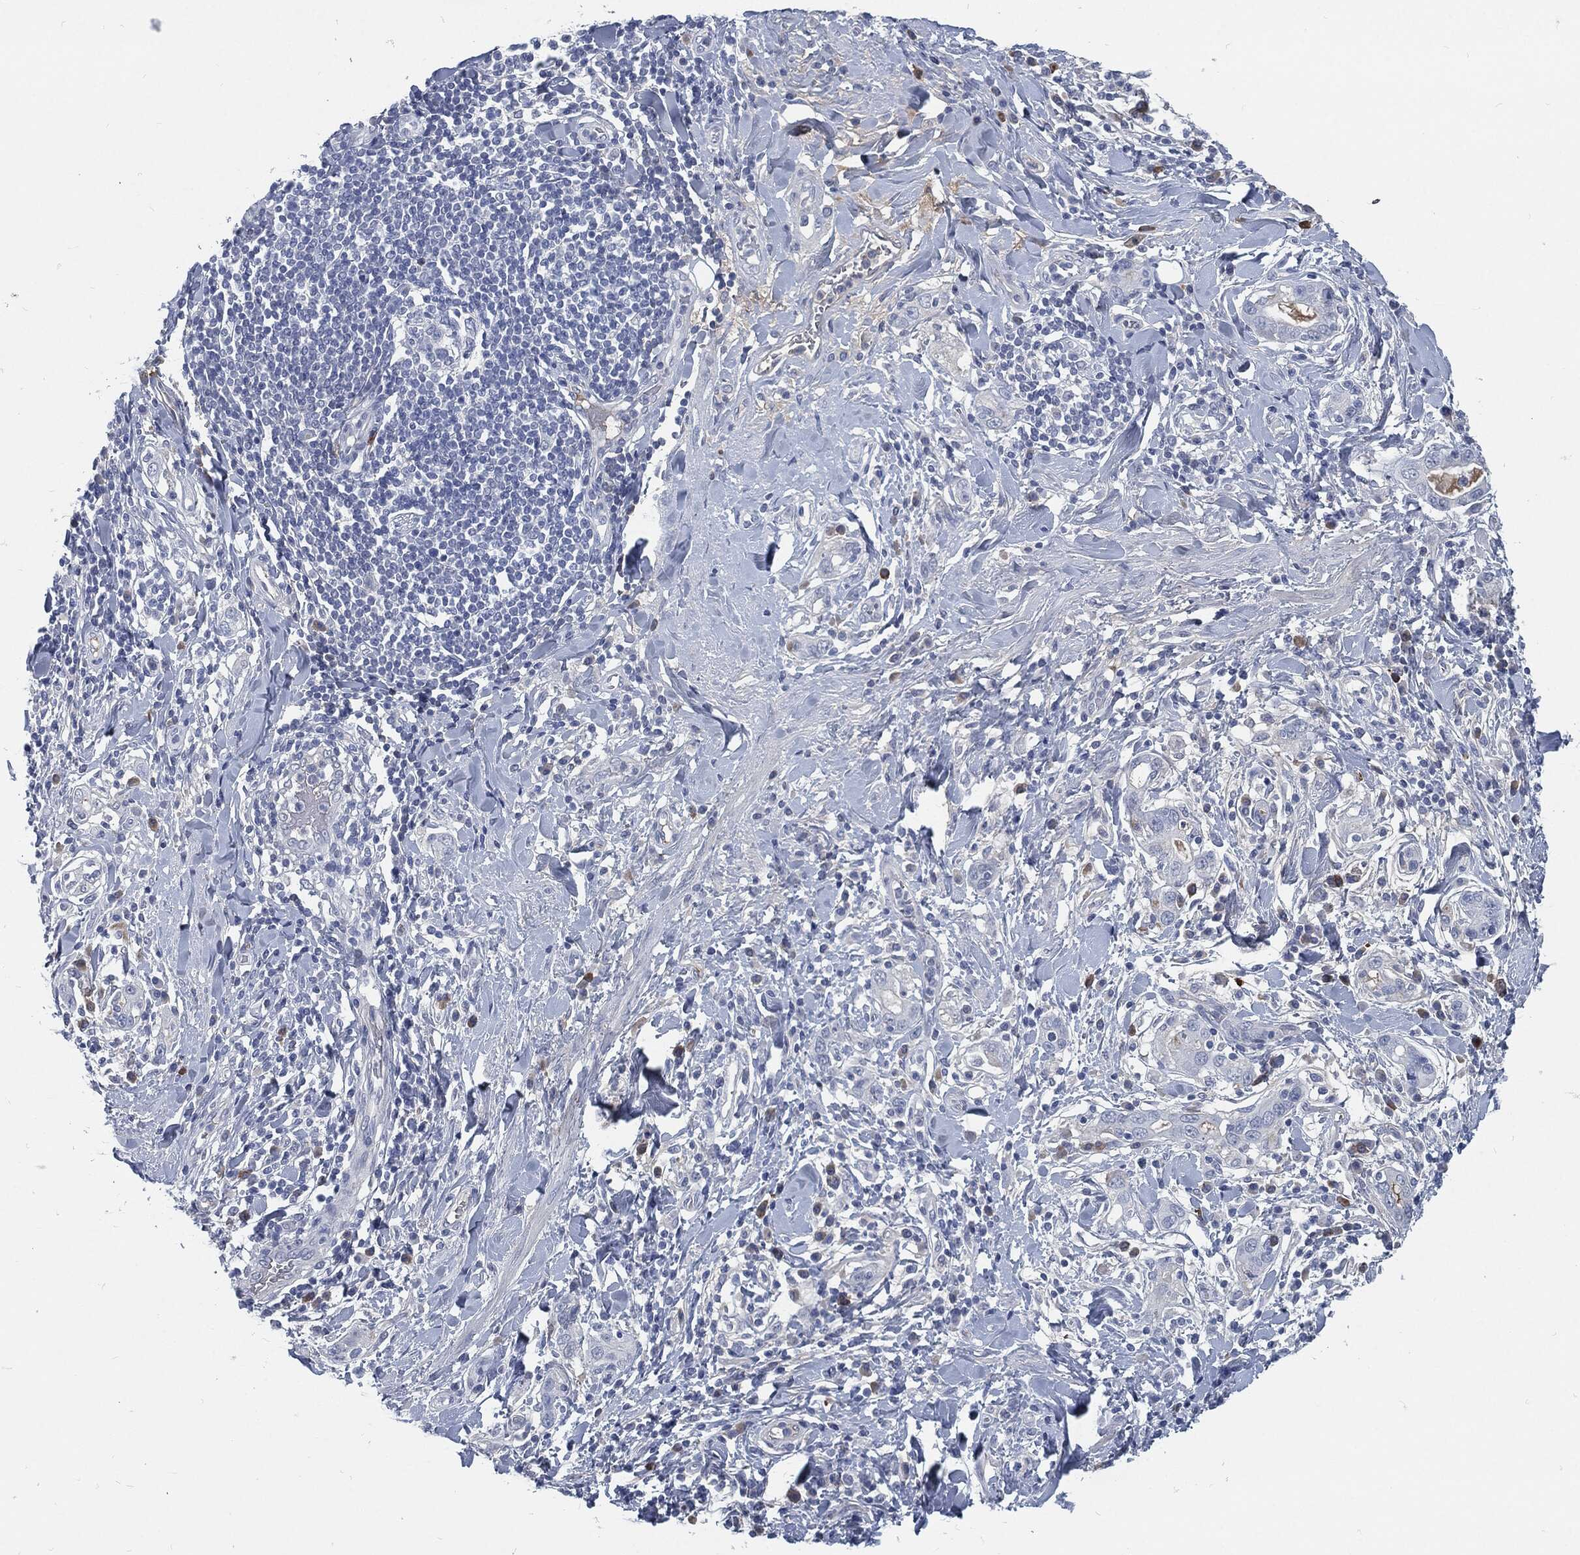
{"staining": {"intensity": "negative", "quantity": "none", "location": "none"}, "tissue": "stomach cancer", "cell_type": "Tumor cells", "image_type": "cancer", "snomed": [{"axis": "morphology", "description": "Adenocarcinoma, NOS"}, {"axis": "topography", "description": "Stomach"}], "caption": "This is a micrograph of immunohistochemistry staining of stomach adenocarcinoma, which shows no staining in tumor cells.", "gene": "MST1", "patient": {"sex": "male", "age": 79}}